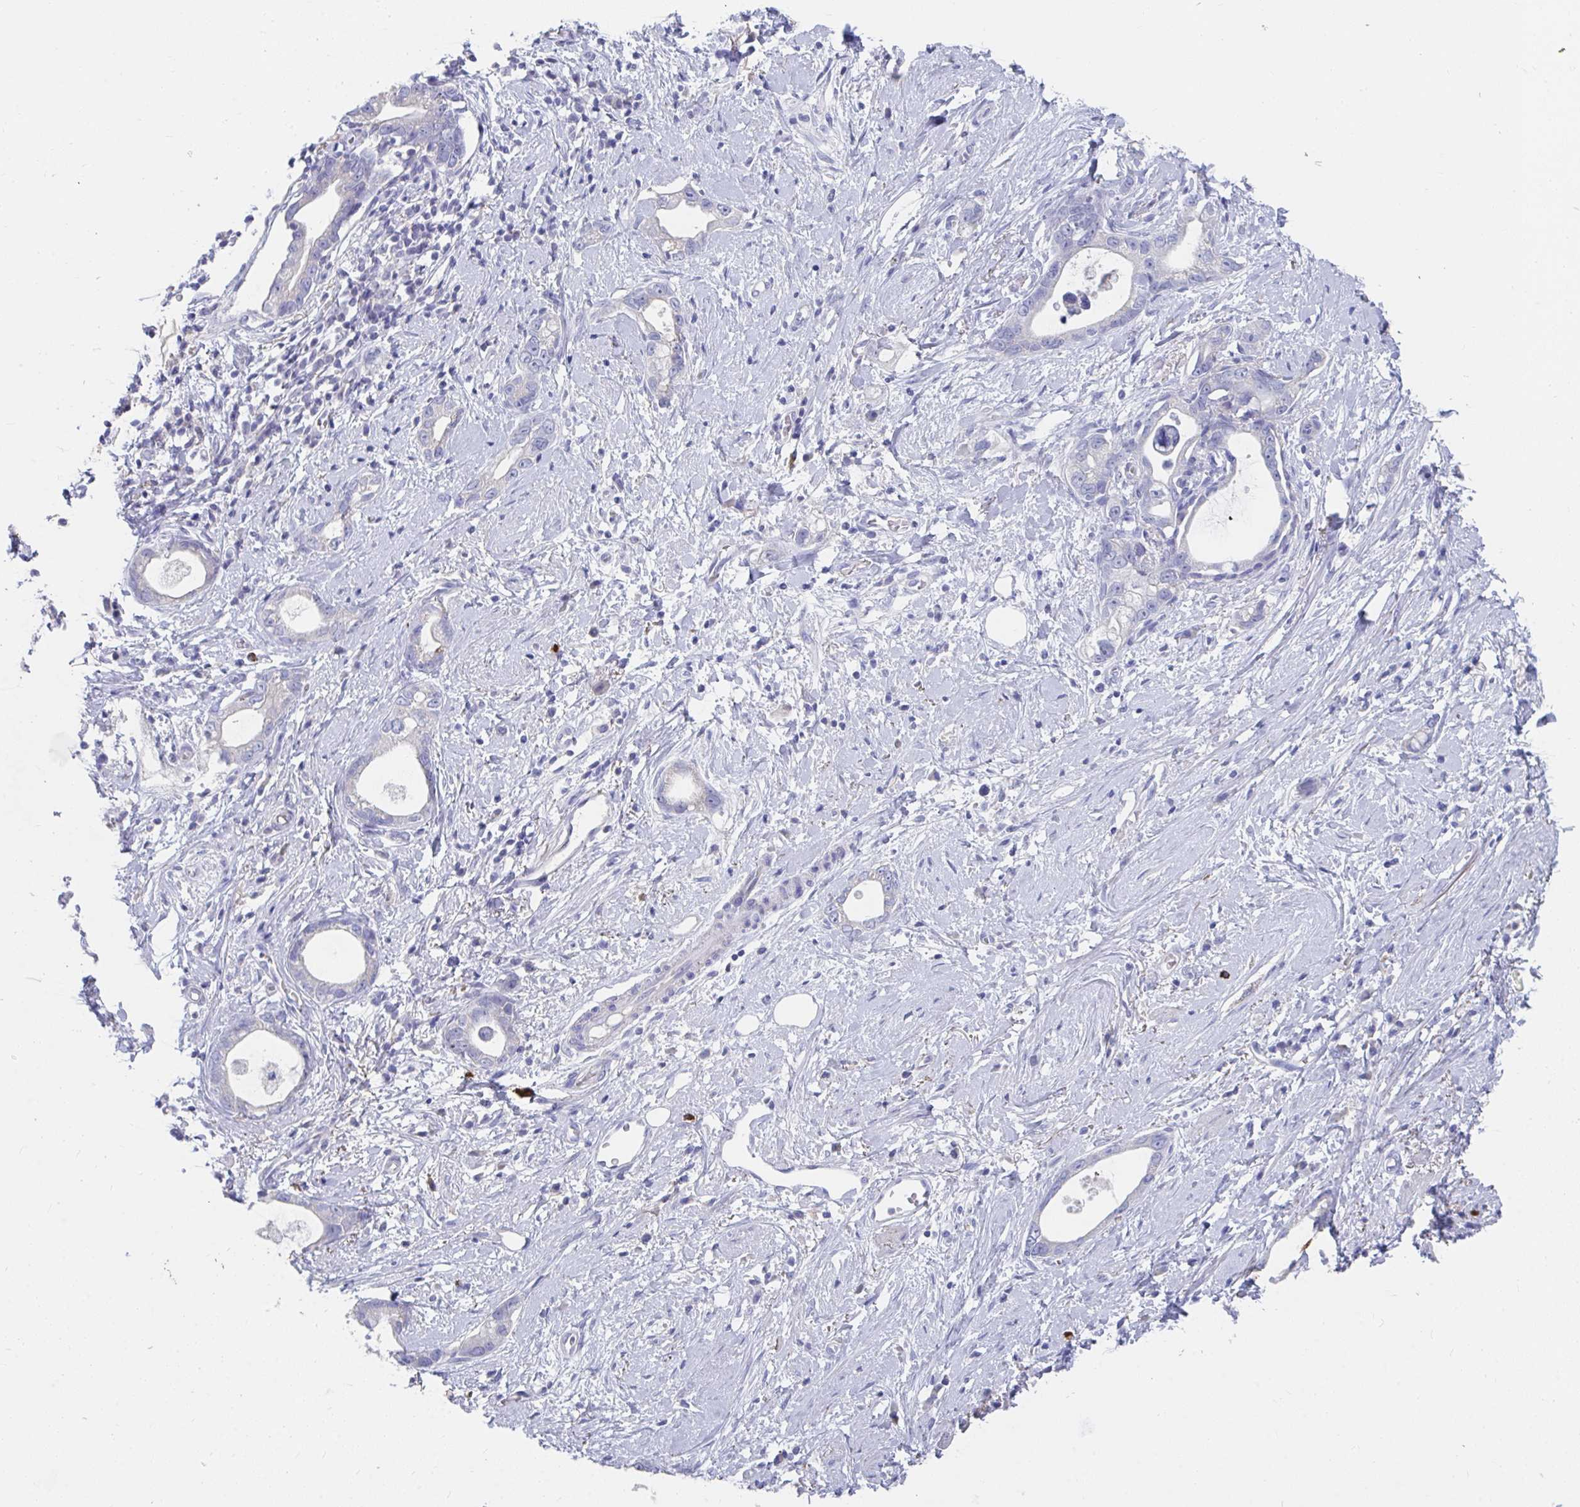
{"staining": {"intensity": "negative", "quantity": "none", "location": "none"}, "tissue": "stomach cancer", "cell_type": "Tumor cells", "image_type": "cancer", "snomed": [{"axis": "morphology", "description": "Adenocarcinoma, NOS"}, {"axis": "topography", "description": "Stomach"}], "caption": "Immunohistochemistry image of human stomach cancer (adenocarcinoma) stained for a protein (brown), which exhibits no expression in tumor cells.", "gene": "KCNK5", "patient": {"sex": "male", "age": 55}}